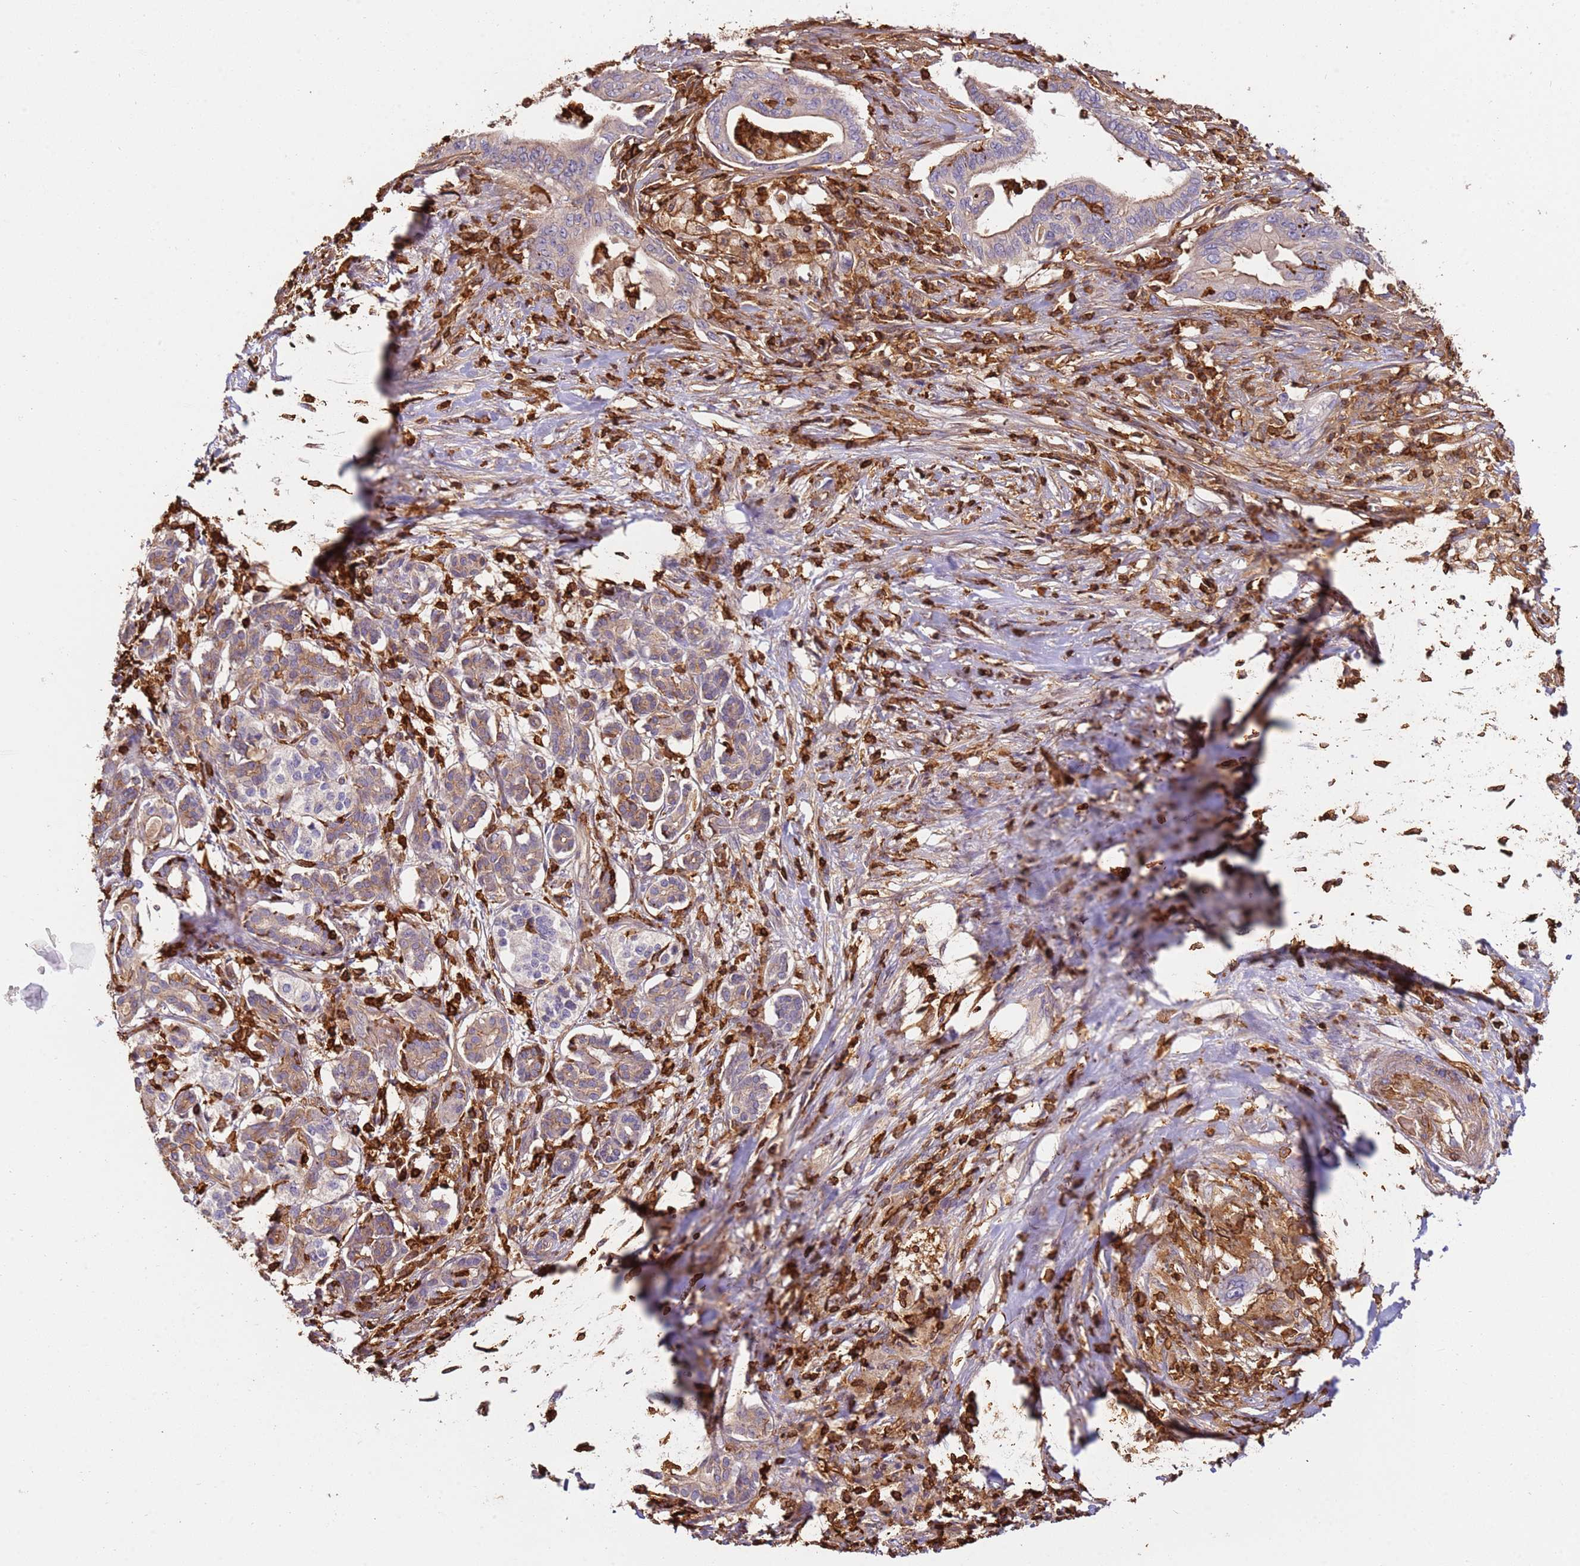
{"staining": {"intensity": "weak", "quantity": "25%-75%", "location": "cytoplasmic/membranous"}, "tissue": "pancreatic cancer", "cell_type": "Tumor cells", "image_type": "cancer", "snomed": [{"axis": "morphology", "description": "Adenocarcinoma, NOS"}, {"axis": "topography", "description": "Pancreas"}], "caption": "A brown stain shows weak cytoplasmic/membranous expression of a protein in adenocarcinoma (pancreatic) tumor cells.", "gene": "OR6P1", "patient": {"sex": "male", "age": 58}}